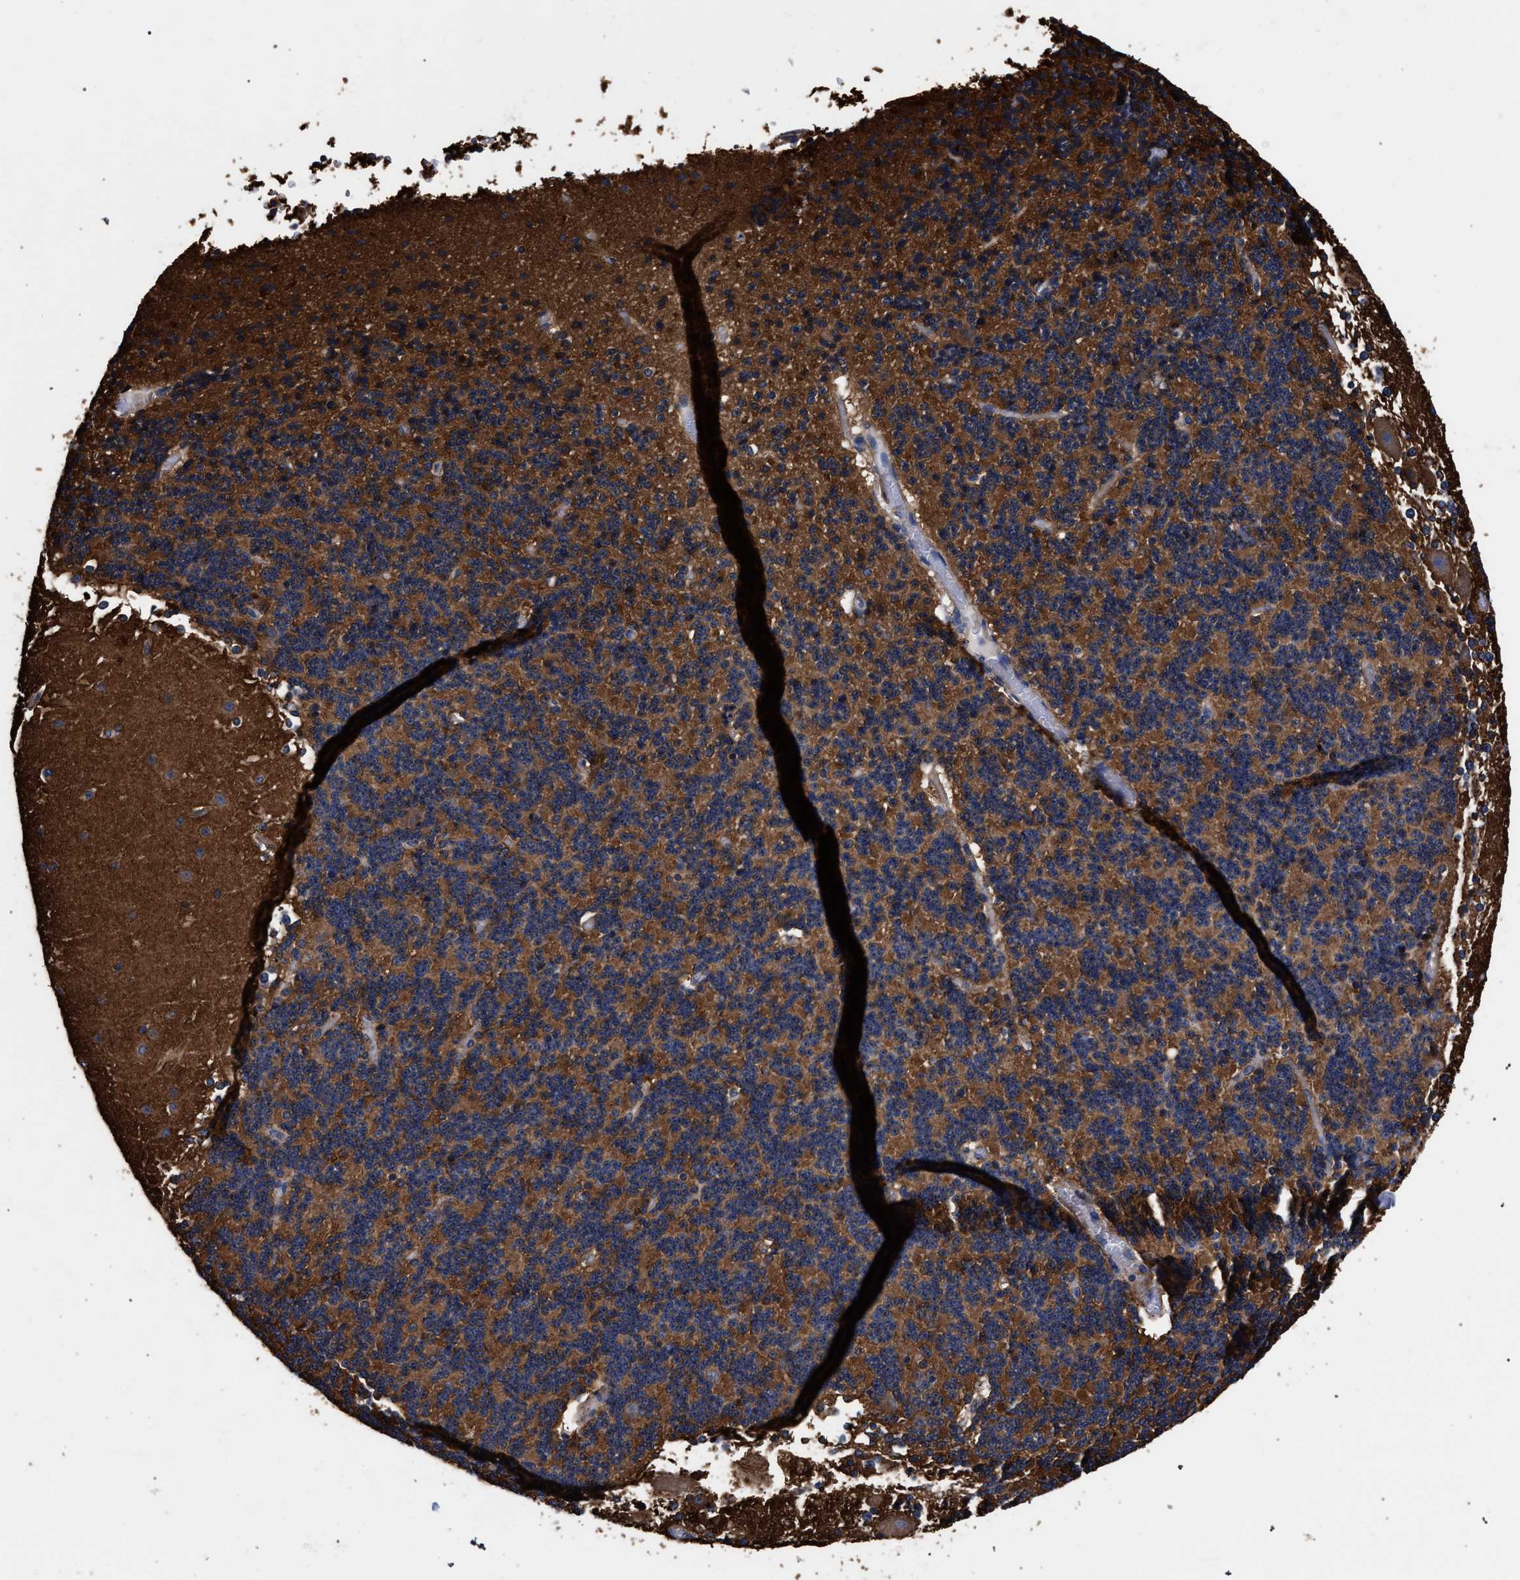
{"staining": {"intensity": "strong", "quantity": ">75%", "location": "cytoplasmic/membranous"}, "tissue": "cerebellum", "cell_type": "Cells in granular layer", "image_type": "normal", "snomed": [{"axis": "morphology", "description": "Normal tissue, NOS"}, {"axis": "topography", "description": "Cerebellum"}], "caption": "Protein staining by immunohistochemistry (IHC) reveals strong cytoplasmic/membranous staining in about >75% of cells in granular layer in unremarkable cerebellum.", "gene": "CFAP95", "patient": {"sex": "female", "age": 19}}